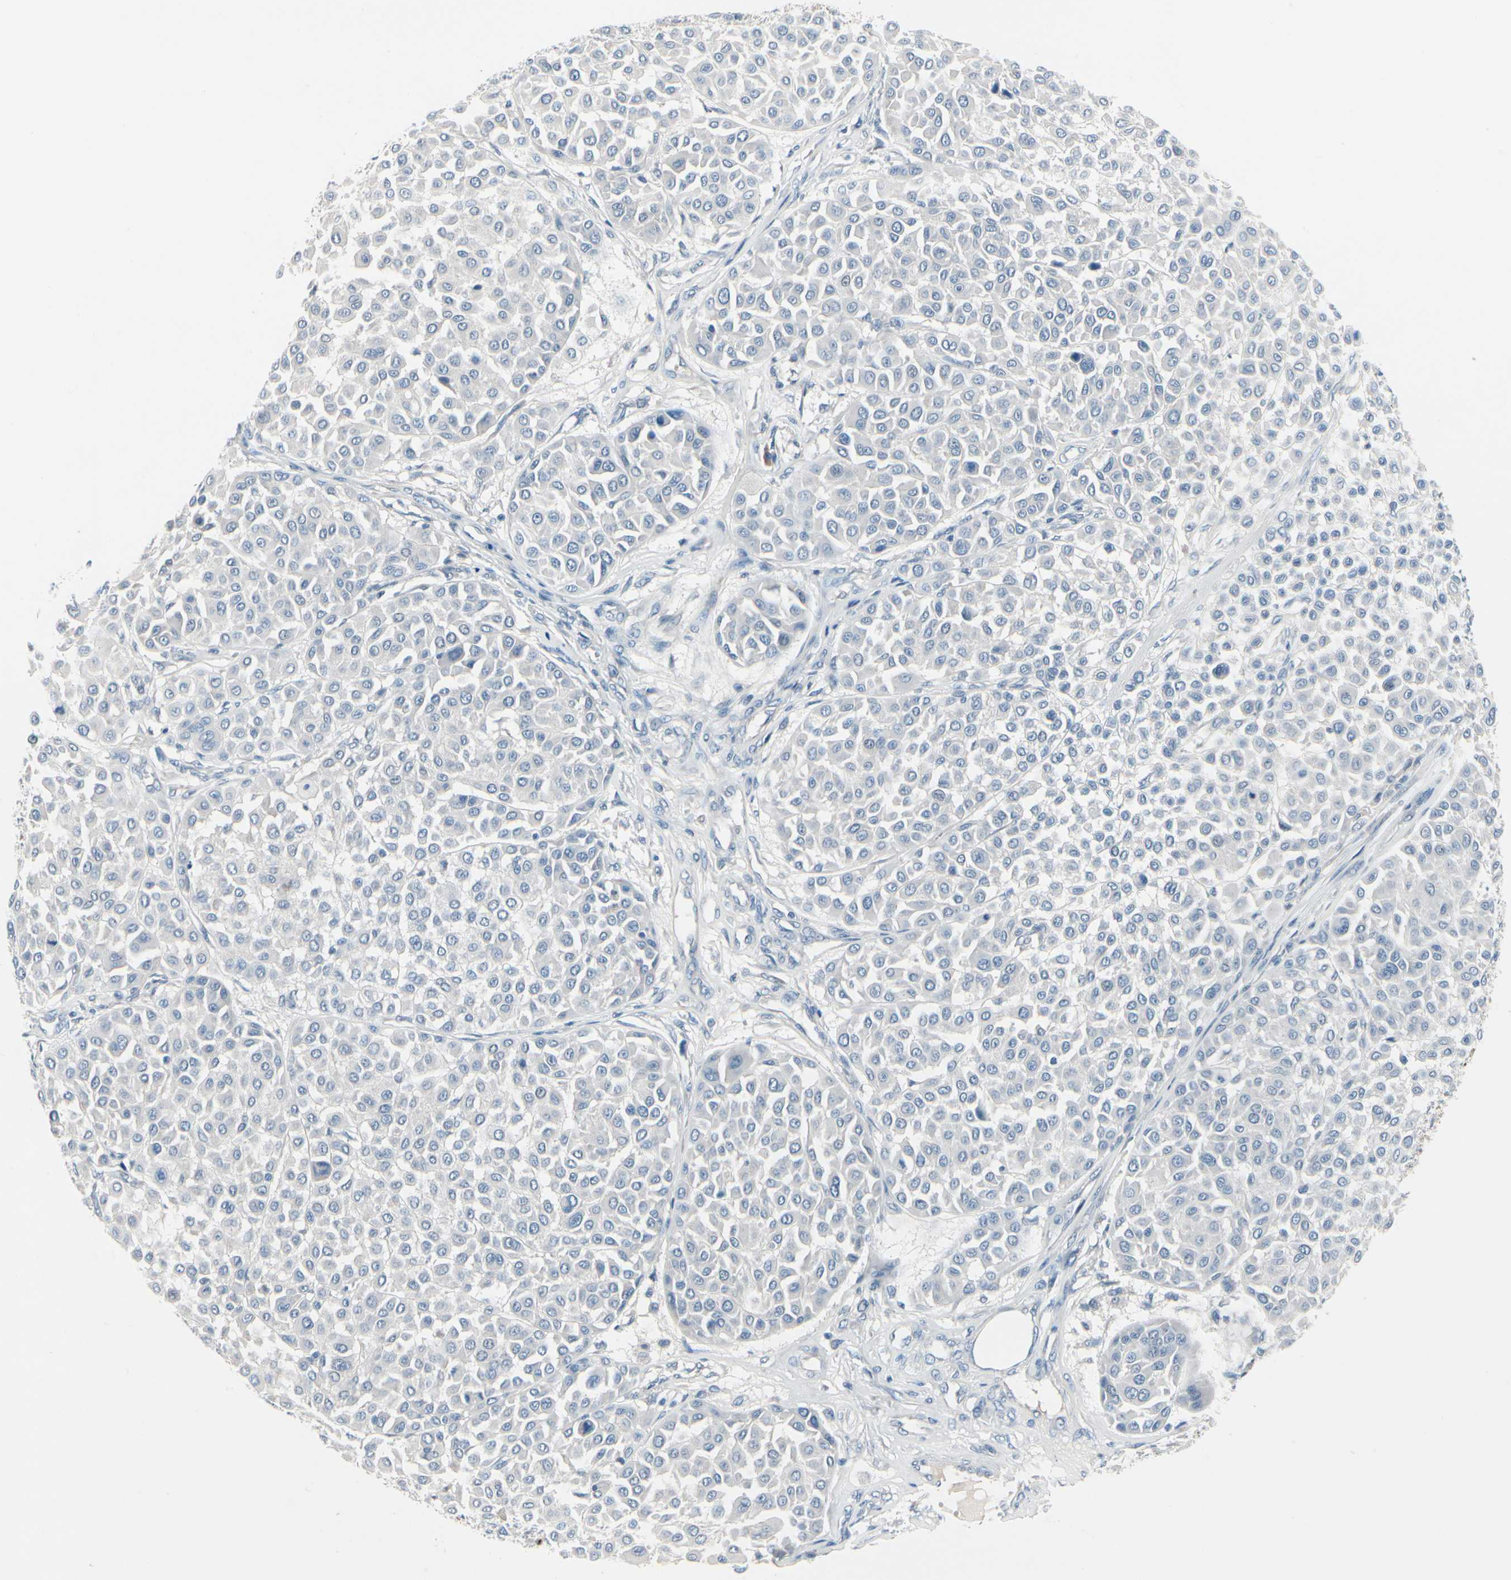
{"staining": {"intensity": "negative", "quantity": "none", "location": "none"}, "tissue": "melanoma", "cell_type": "Tumor cells", "image_type": "cancer", "snomed": [{"axis": "morphology", "description": "Malignant melanoma, Metastatic site"}, {"axis": "topography", "description": "Soft tissue"}], "caption": "High power microscopy image of an immunohistochemistry (IHC) micrograph of malignant melanoma (metastatic site), revealing no significant expression in tumor cells. (DAB IHC with hematoxylin counter stain).", "gene": "PGR", "patient": {"sex": "male", "age": 41}}